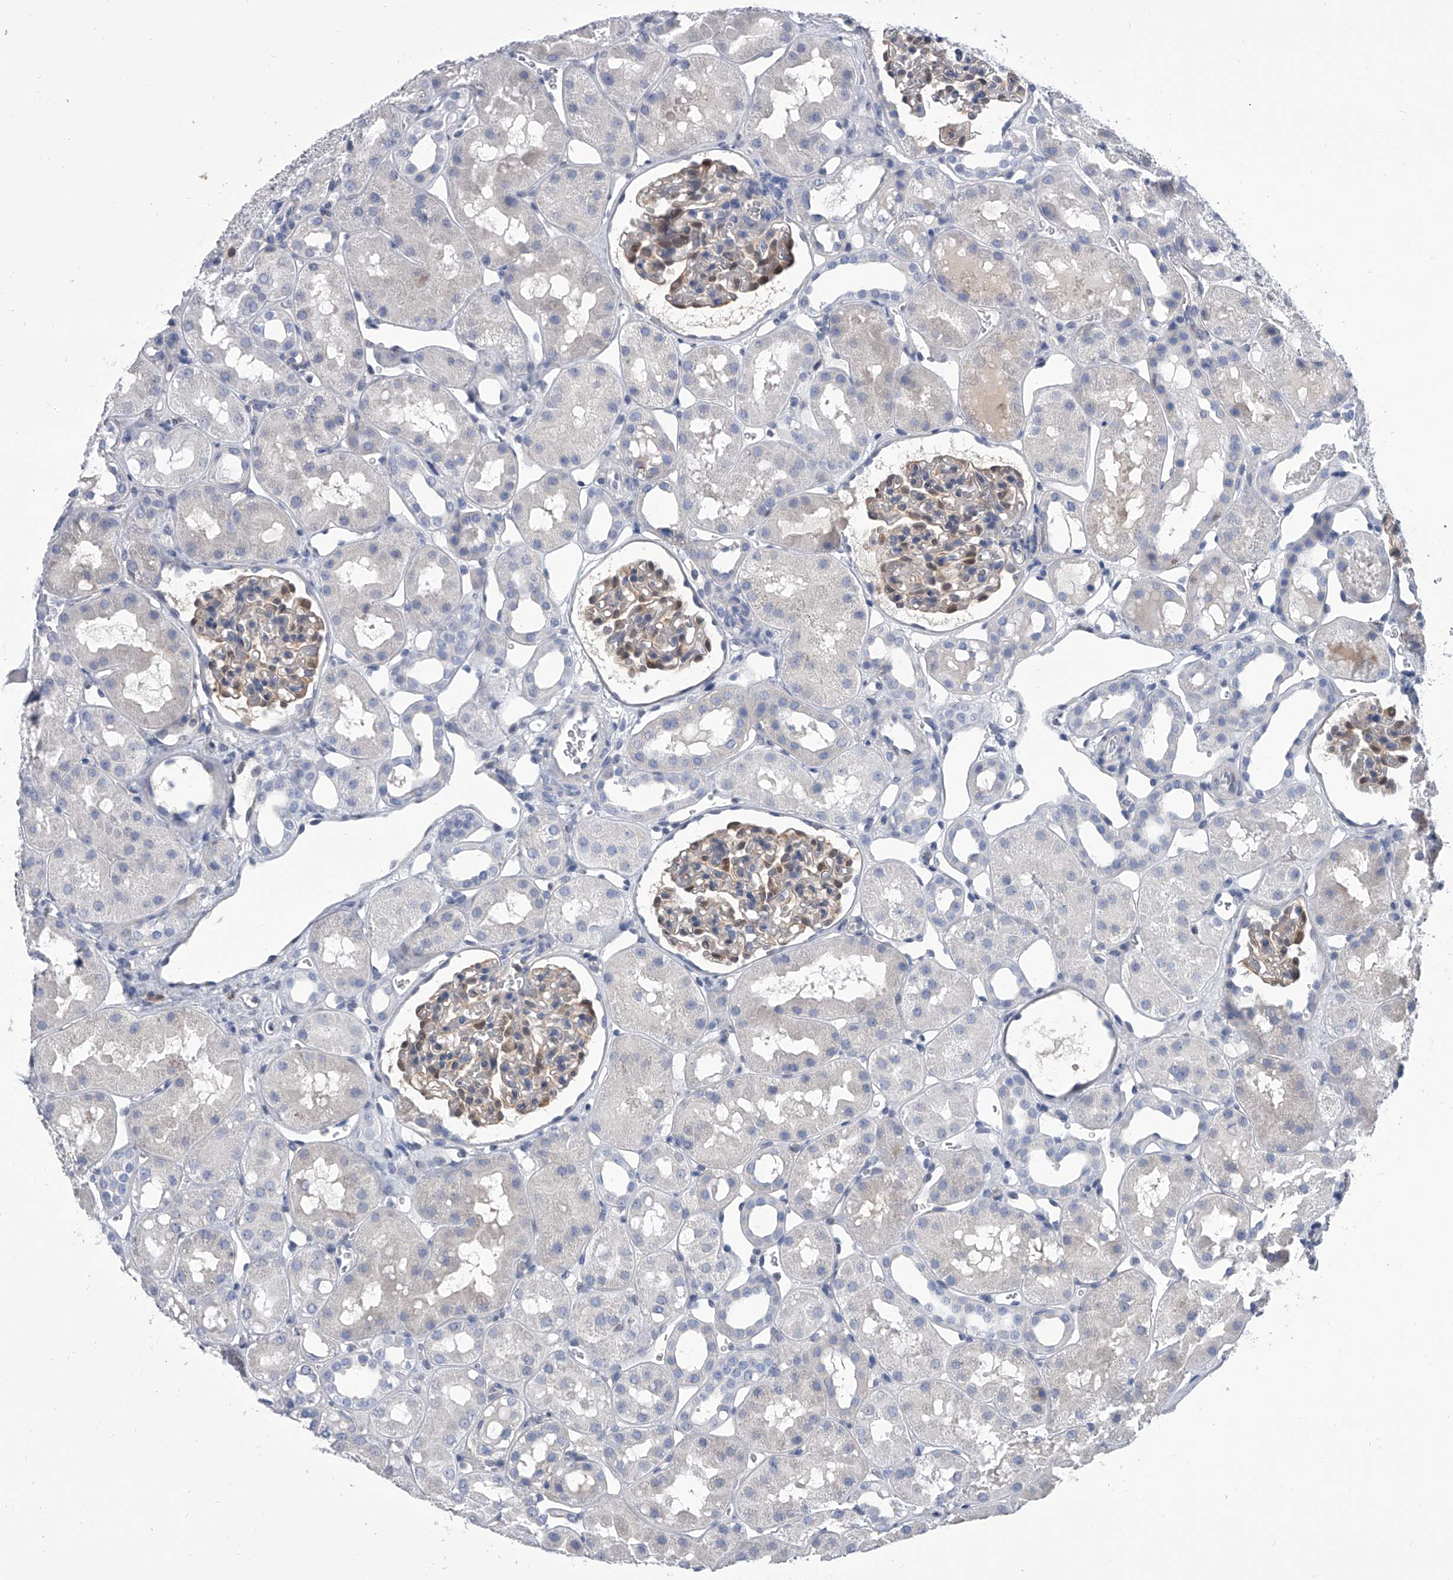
{"staining": {"intensity": "moderate", "quantity": "<25%", "location": "cytoplasmic/membranous"}, "tissue": "kidney", "cell_type": "Cells in glomeruli", "image_type": "normal", "snomed": [{"axis": "morphology", "description": "Normal tissue, NOS"}, {"axis": "topography", "description": "Kidney"}], "caption": "DAB (3,3'-diaminobenzidine) immunohistochemical staining of benign kidney shows moderate cytoplasmic/membranous protein positivity in approximately <25% of cells in glomeruli.", "gene": "SERPINB9", "patient": {"sex": "male", "age": 16}}